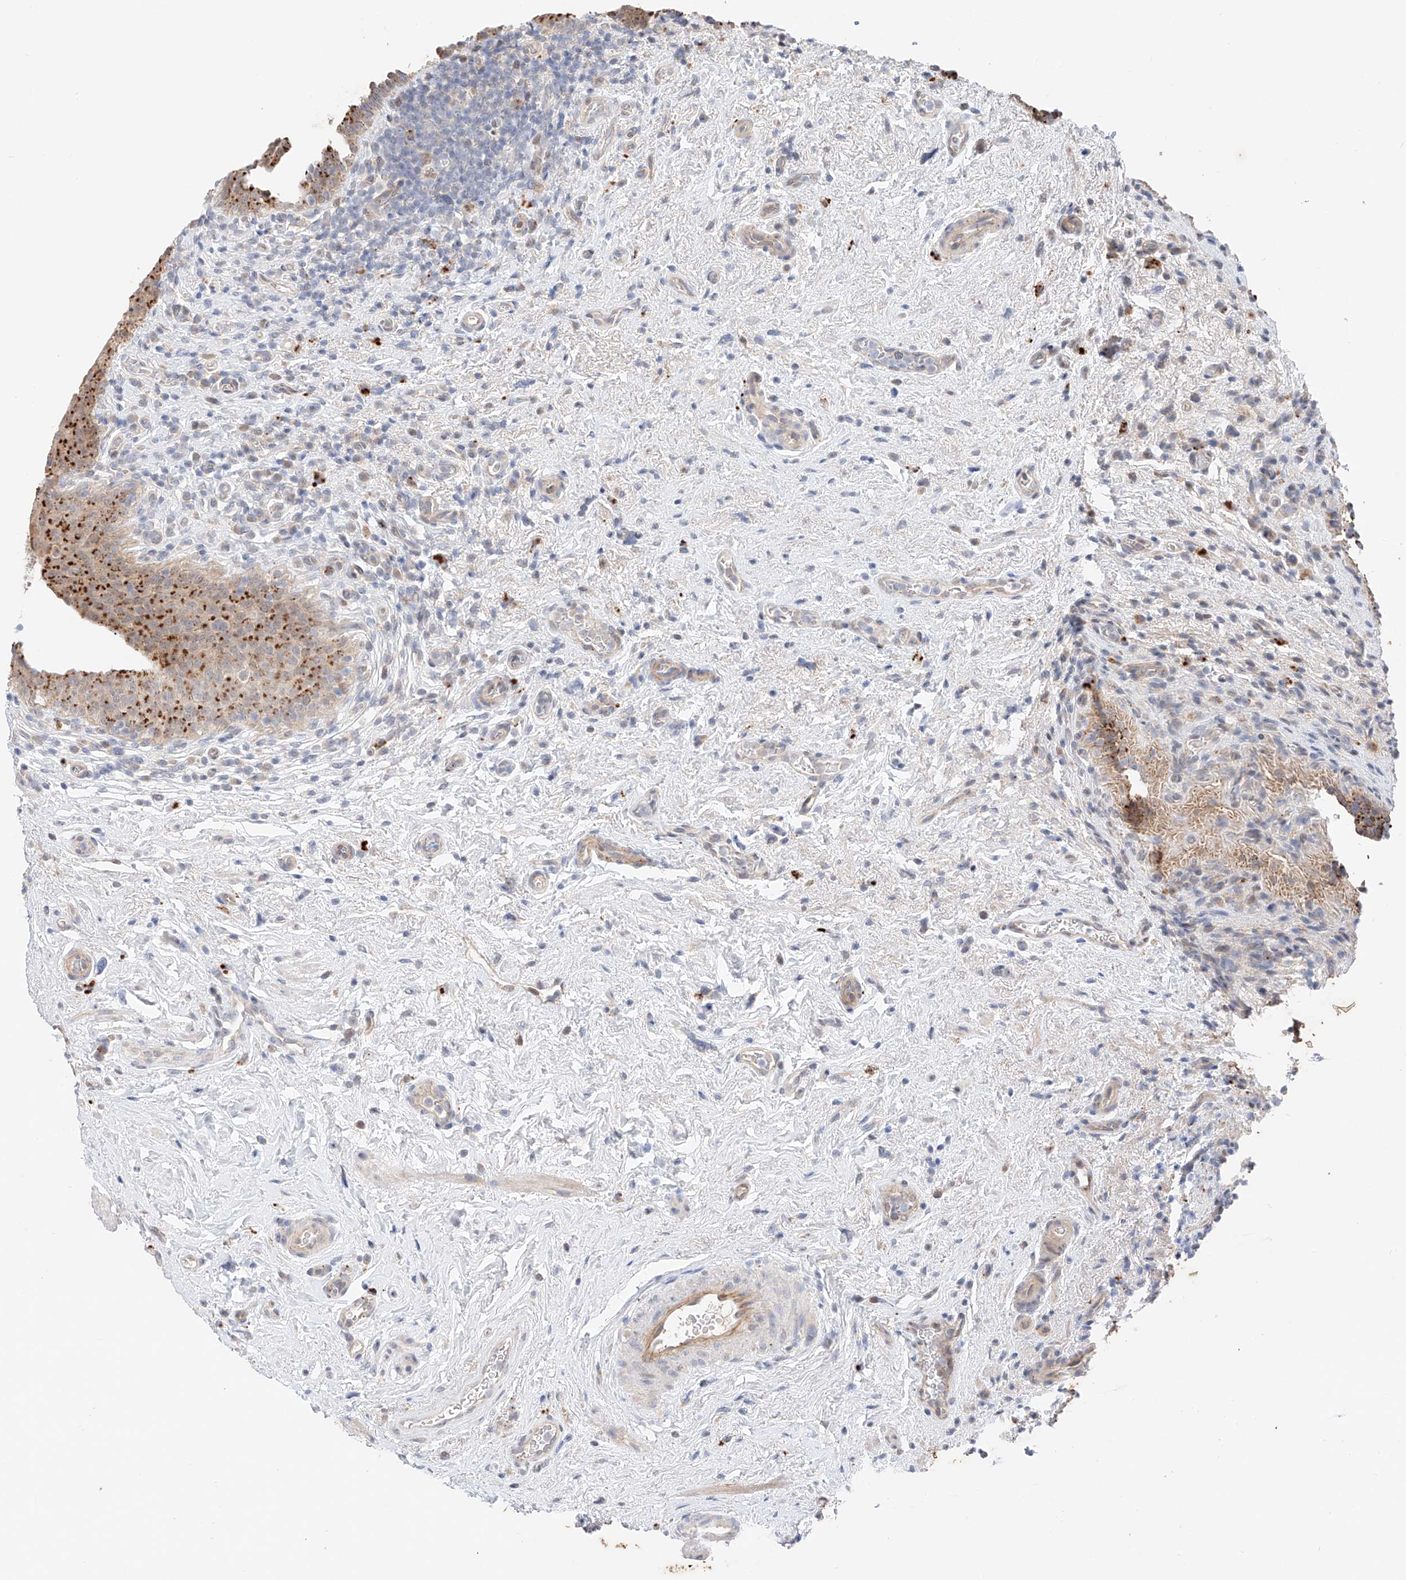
{"staining": {"intensity": "moderate", "quantity": ">75%", "location": "cytoplasmic/membranous"}, "tissue": "urinary bladder", "cell_type": "Urothelial cells", "image_type": "normal", "snomed": [{"axis": "morphology", "description": "Normal tissue, NOS"}, {"axis": "topography", "description": "Urinary bladder"}], "caption": "This is an image of immunohistochemistry staining of normal urinary bladder, which shows moderate expression in the cytoplasmic/membranous of urothelial cells.", "gene": "GCNT1", "patient": {"sex": "male", "age": 83}}